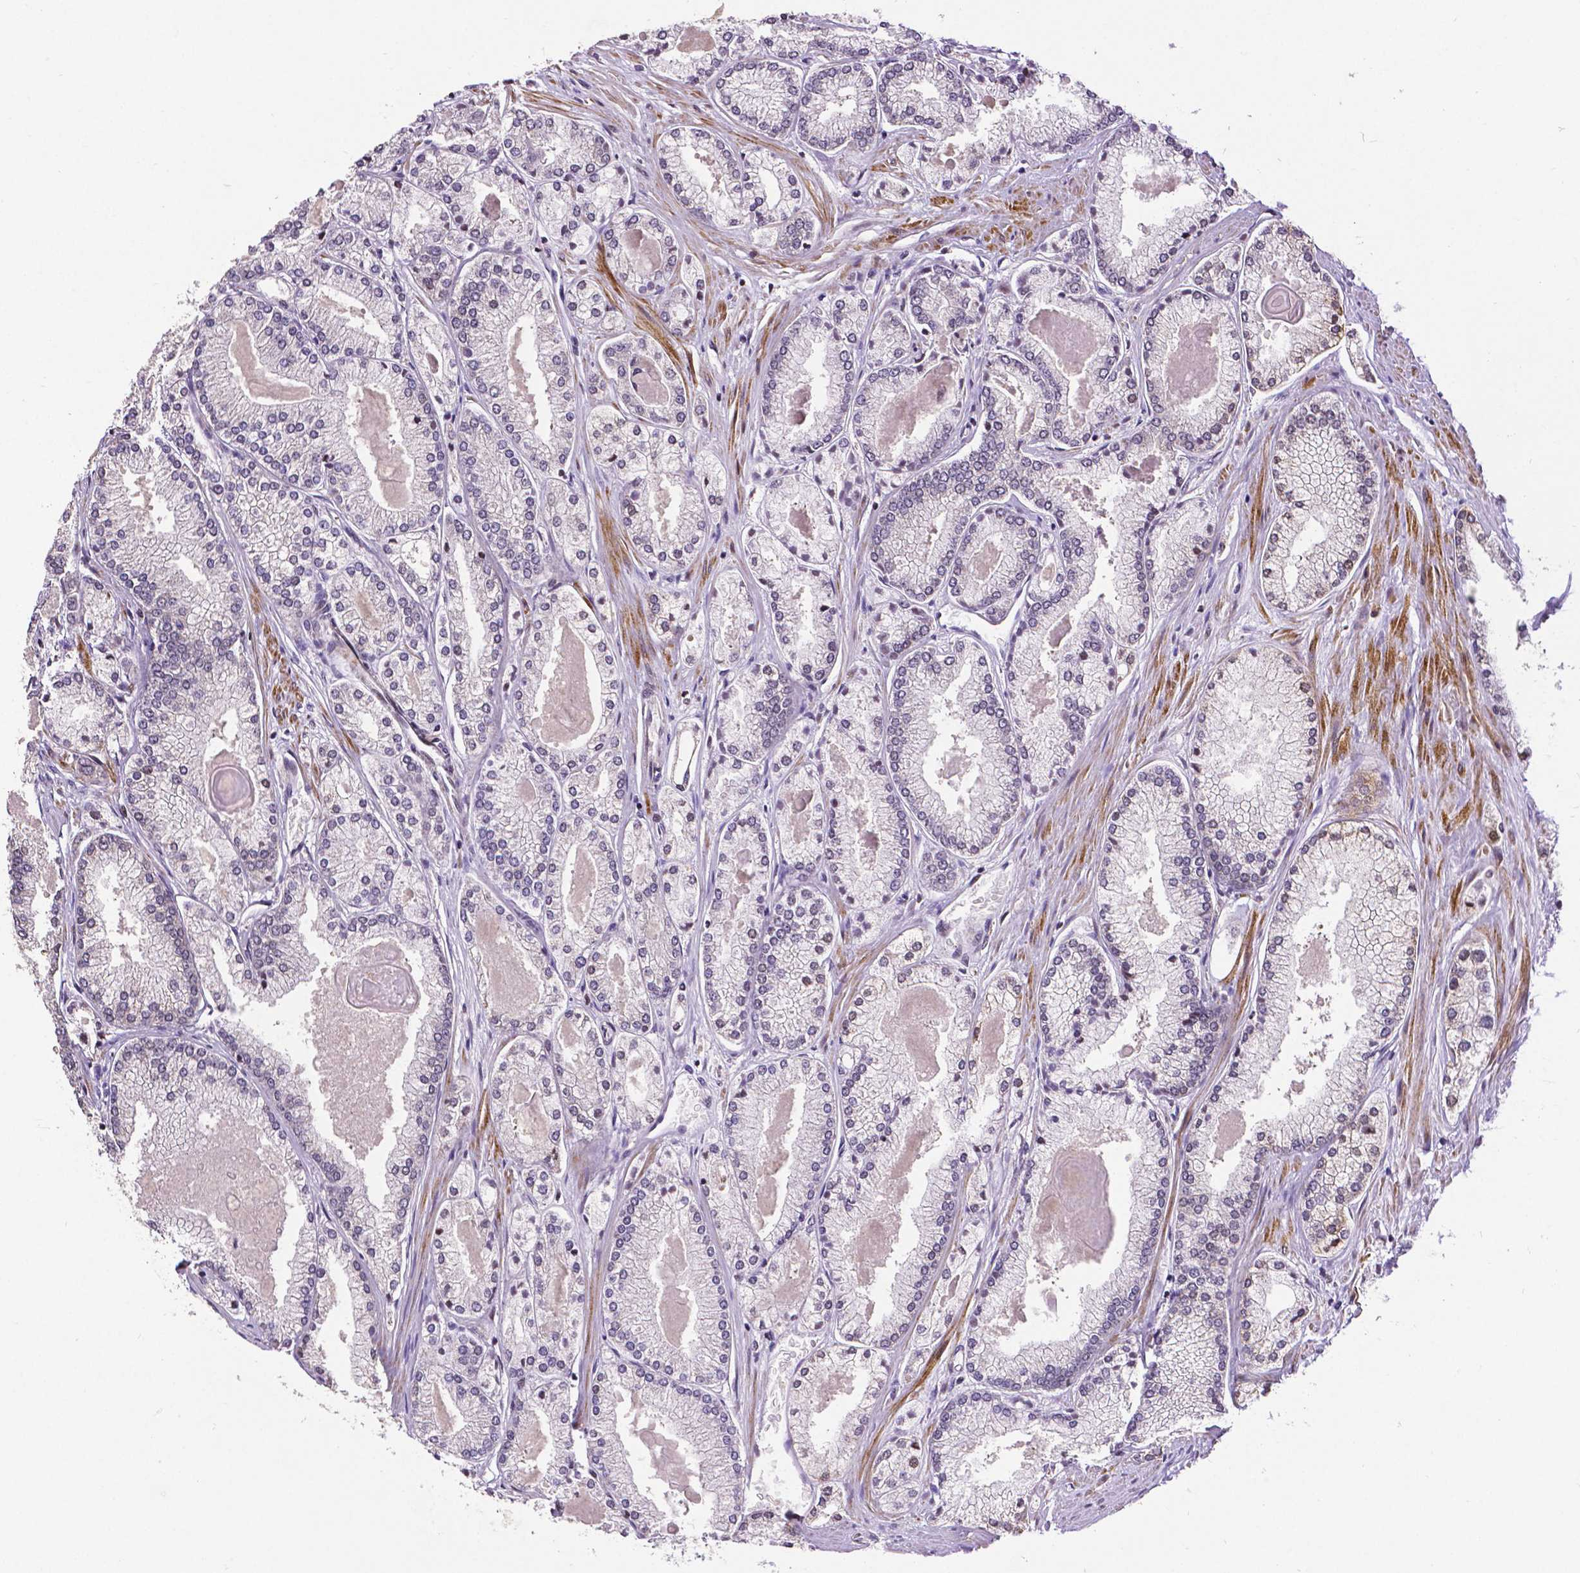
{"staining": {"intensity": "negative", "quantity": "none", "location": "none"}, "tissue": "prostate cancer", "cell_type": "Tumor cells", "image_type": "cancer", "snomed": [{"axis": "morphology", "description": "Adenocarcinoma, High grade"}, {"axis": "topography", "description": "Prostate"}], "caption": "An immunohistochemistry photomicrograph of prostate cancer (high-grade adenocarcinoma) is shown. There is no staining in tumor cells of prostate cancer (high-grade adenocarcinoma).", "gene": "CTCF", "patient": {"sex": "male", "age": 68}}